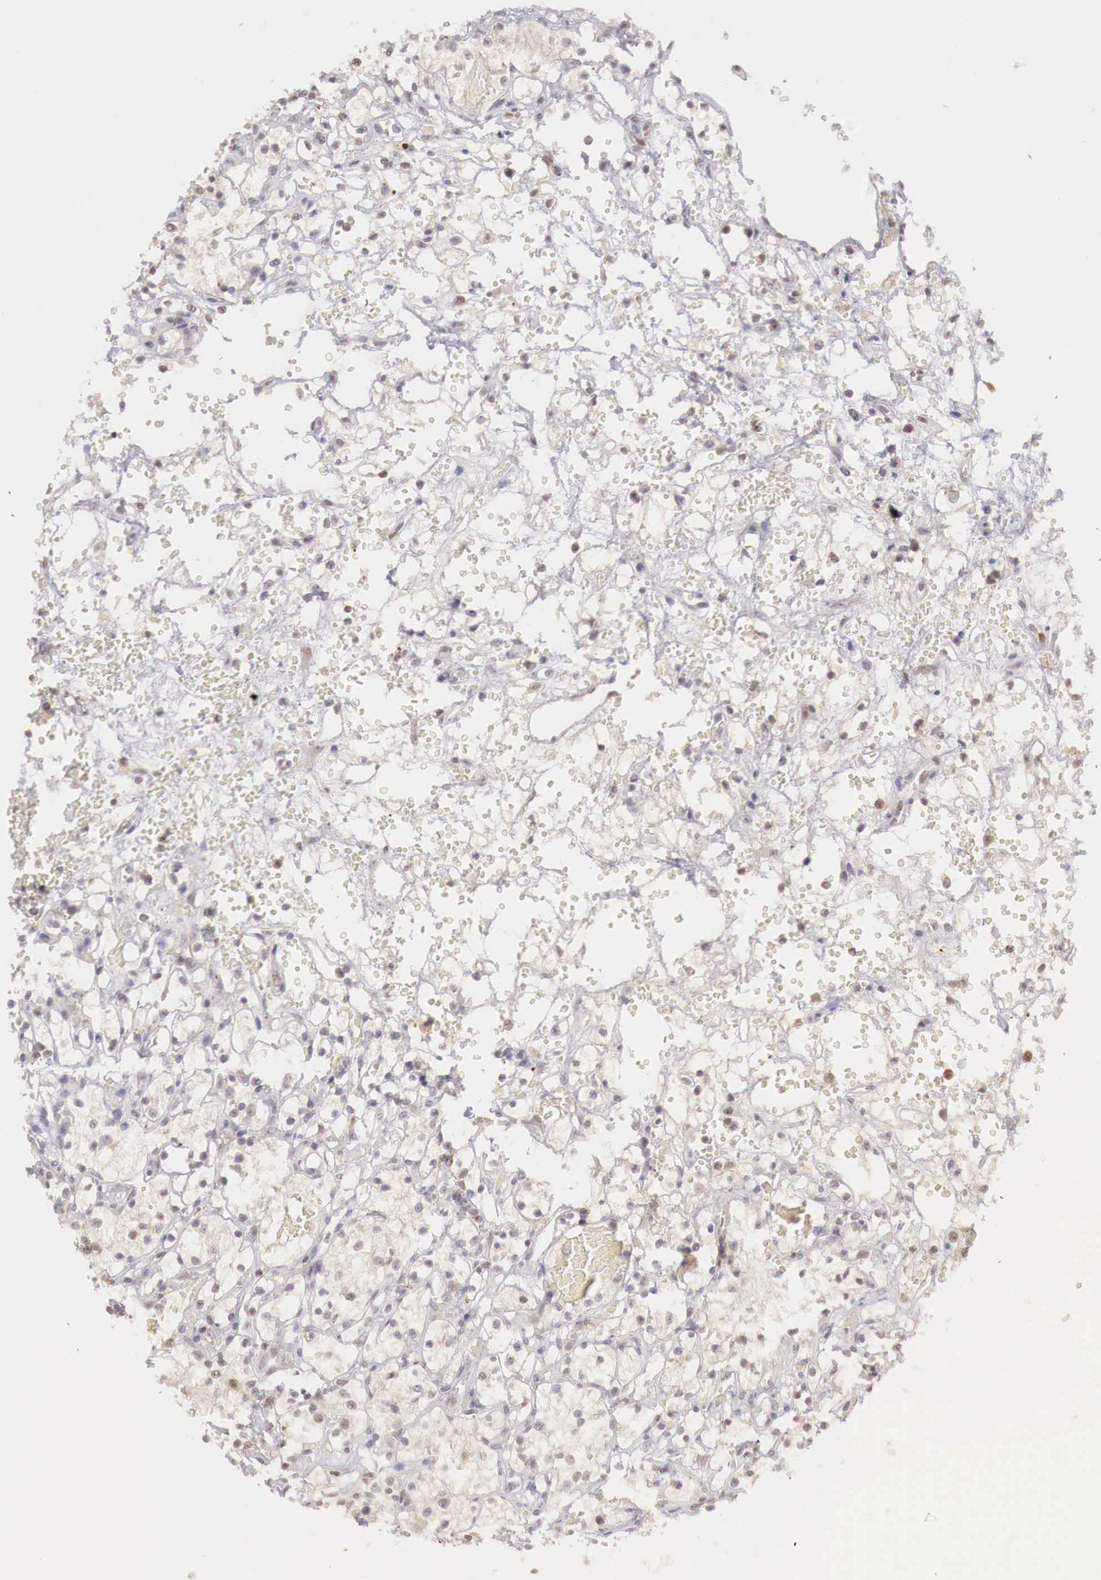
{"staining": {"intensity": "negative", "quantity": "none", "location": "none"}, "tissue": "renal cancer", "cell_type": "Tumor cells", "image_type": "cancer", "snomed": [{"axis": "morphology", "description": "Adenocarcinoma, NOS"}, {"axis": "topography", "description": "Kidney"}], "caption": "Tumor cells show no significant protein expression in renal cancer (adenocarcinoma). (Stains: DAB immunohistochemistry with hematoxylin counter stain, Microscopy: brightfield microscopy at high magnification).", "gene": "TBC1D9", "patient": {"sex": "female", "age": 60}}